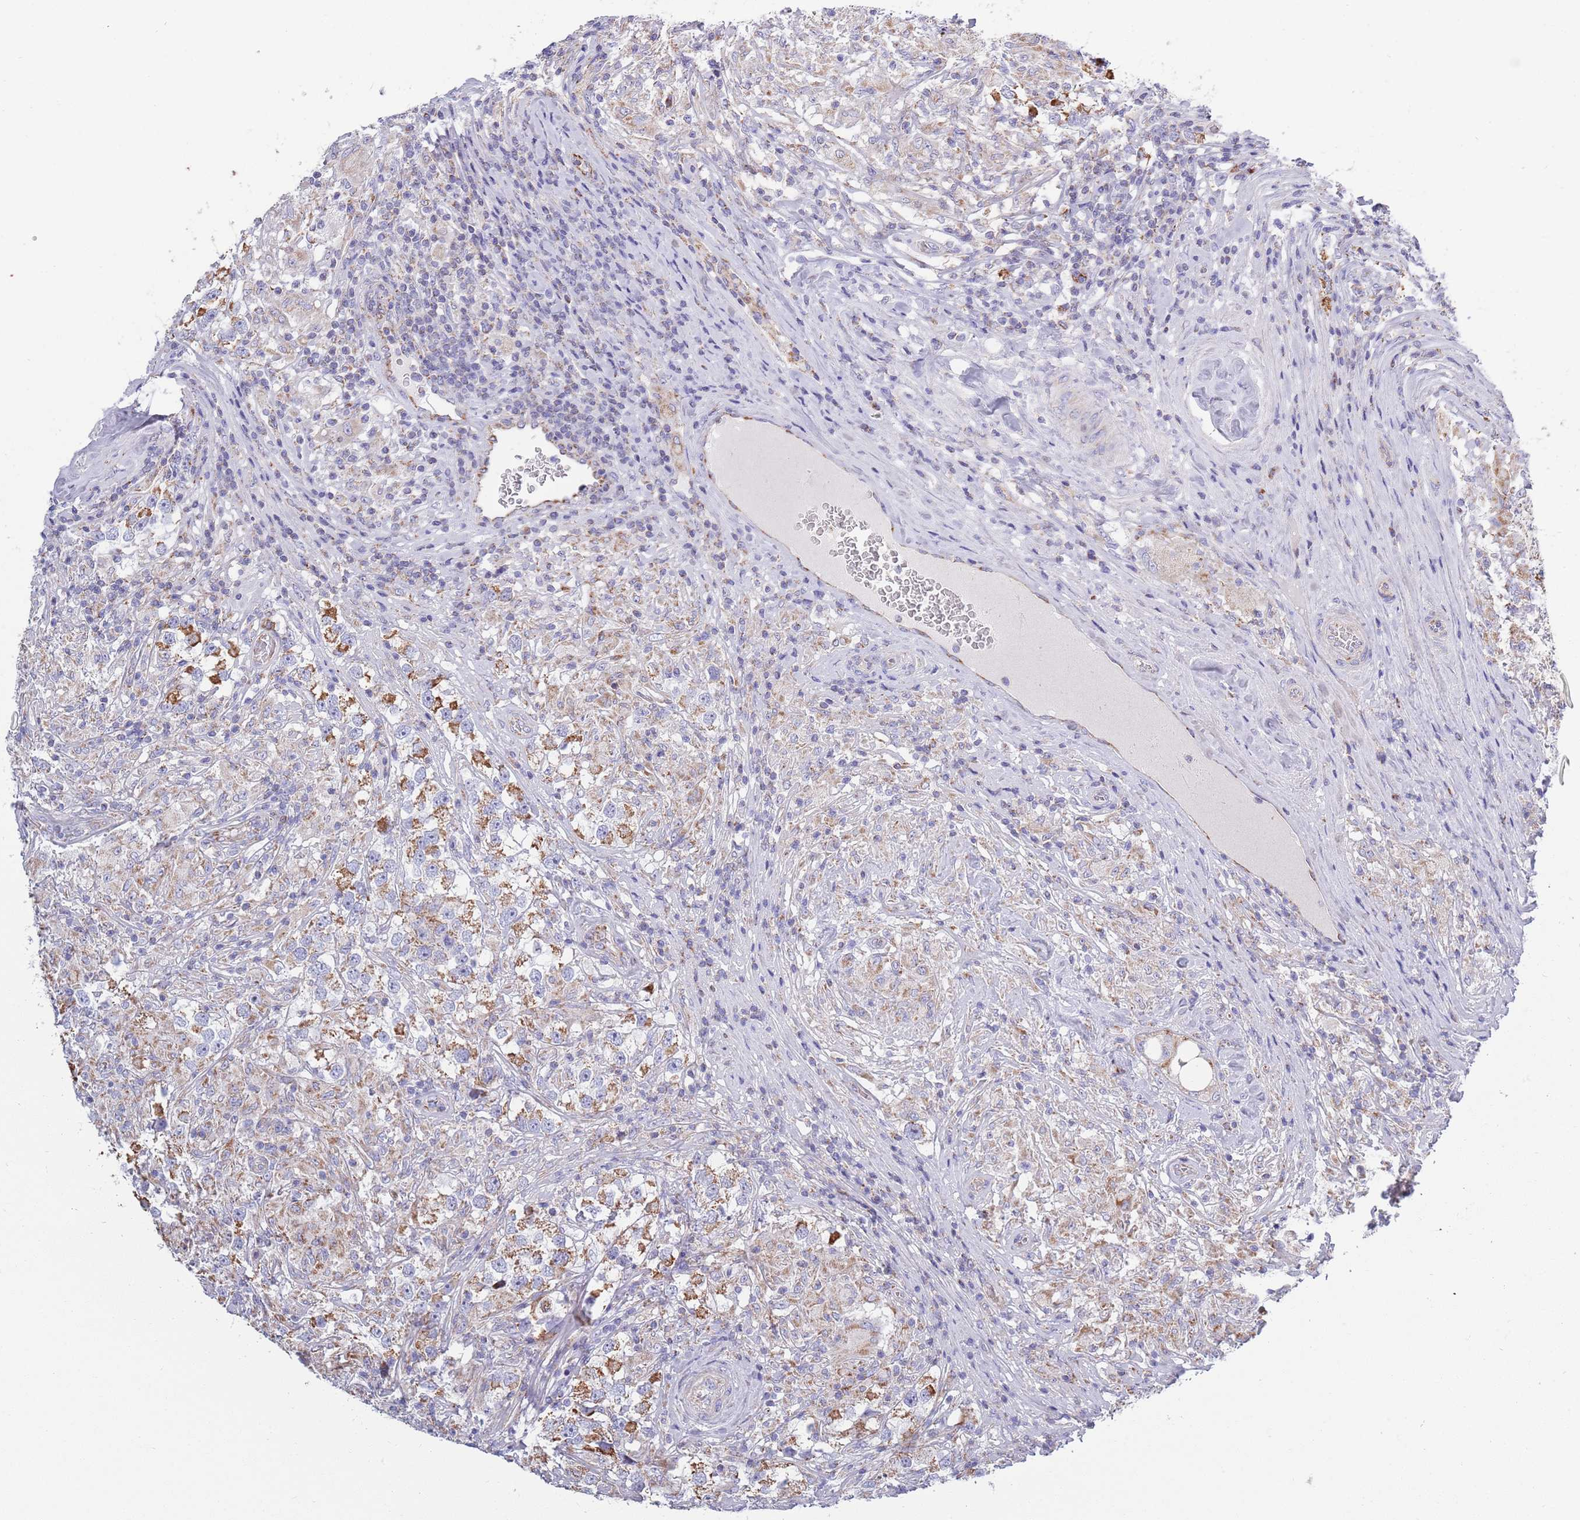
{"staining": {"intensity": "moderate", "quantity": ">75%", "location": "cytoplasmic/membranous"}, "tissue": "testis cancer", "cell_type": "Tumor cells", "image_type": "cancer", "snomed": [{"axis": "morphology", "description": "Seminoma, NOS"}, {"axis": "topography", "description": "Testis"}], "caption": "Seminoma (testis) stained with immunohistochemistry reveals moderate cytoplasmic/membranous staining in approximately >75% of tumor cells.", "gene": "EMC8", "patient": {"sex": "male", "age": 46}}